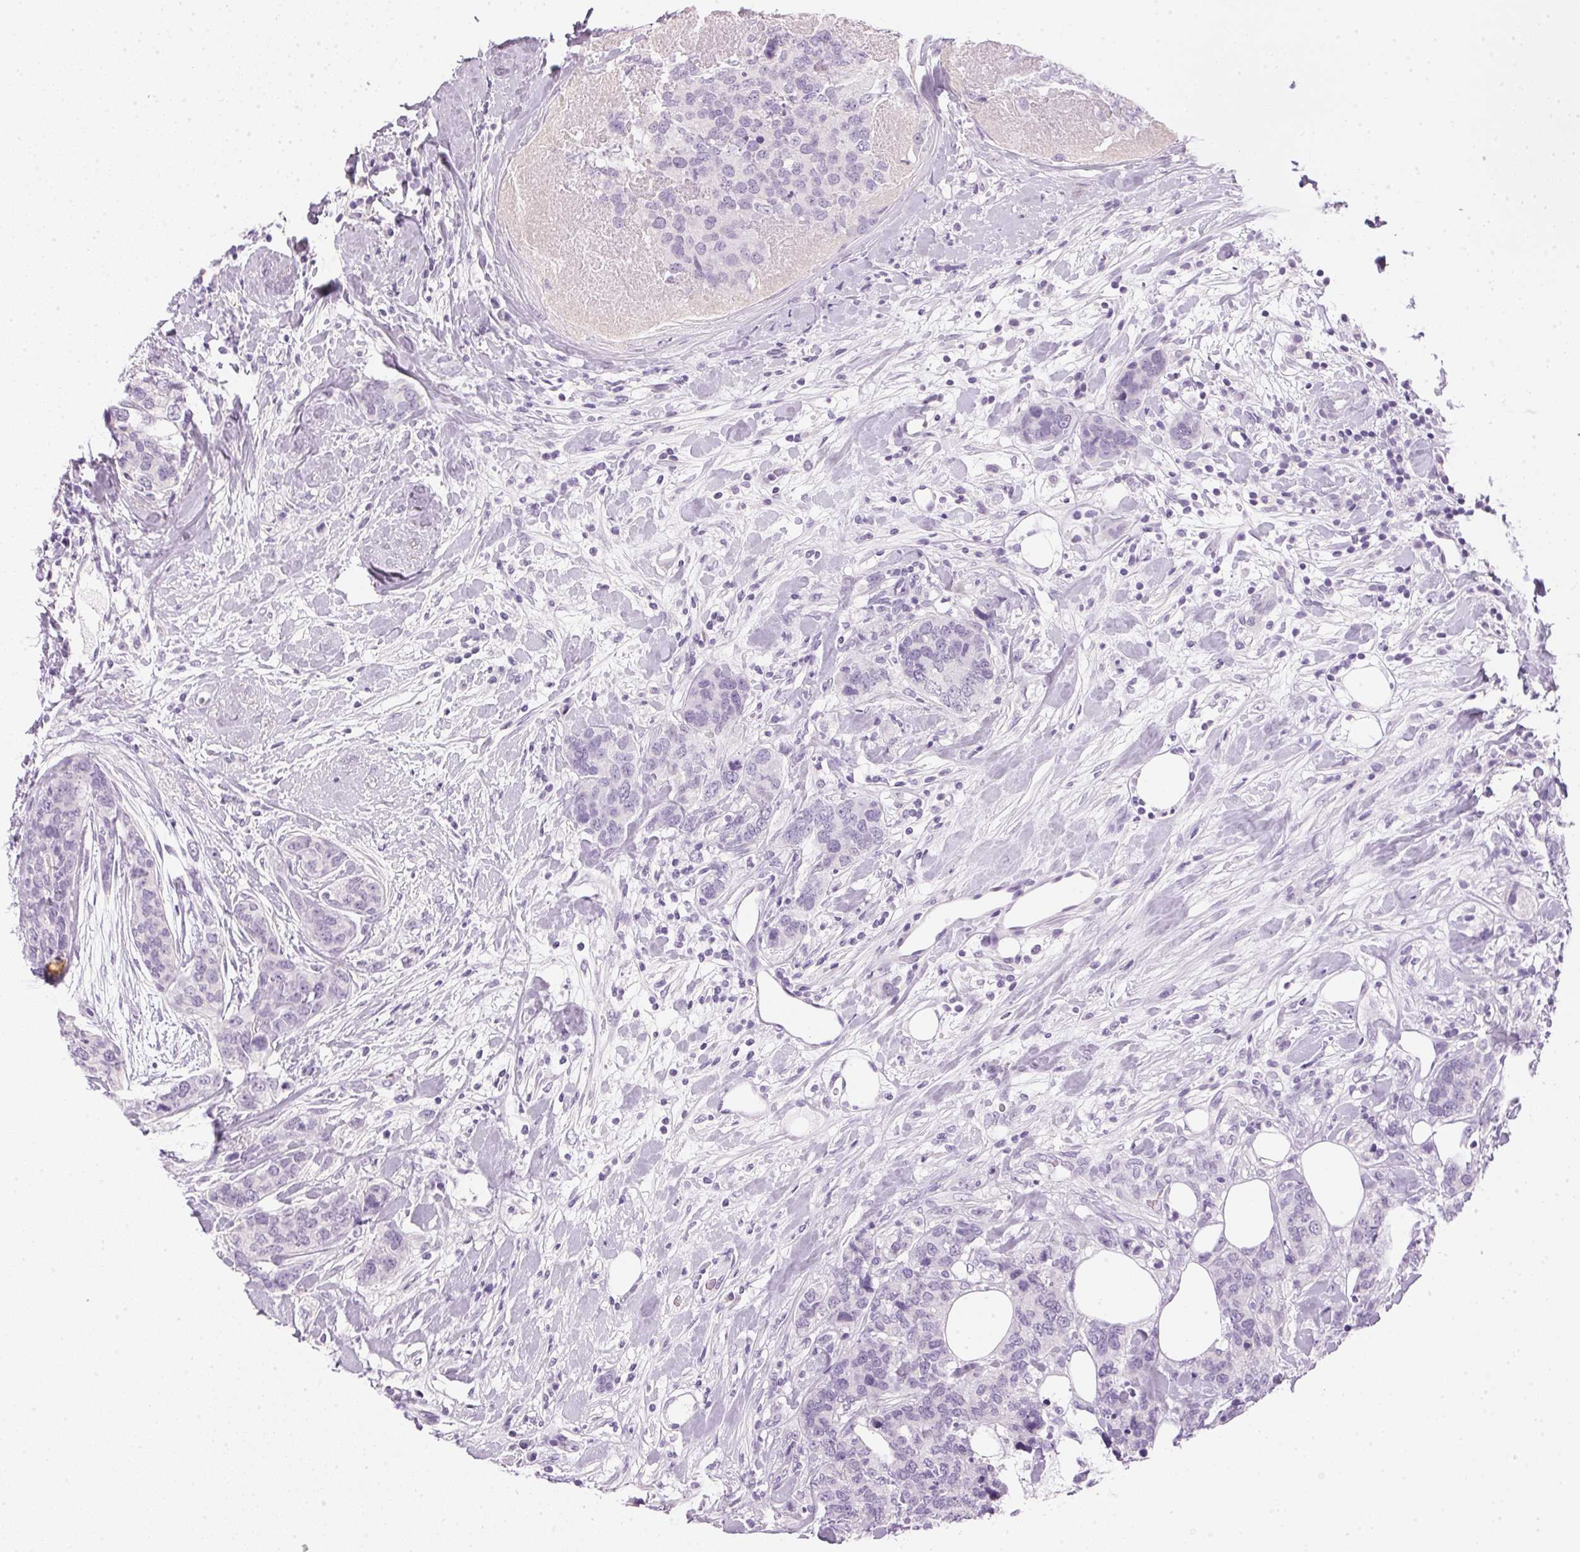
{"staining": {"intensity": "negative", "quantity": "none", "location": "none"}, "tissue": "breast cancer", "cell_type": "Tumor cells", "image_type": "cancer", "snomed": [{"axis": "morphology", "description": "Lobular carcinoma"}, {"axis": "topography", "description": "Breast"}], "caption": "Tumor cells show no significant staining in breast cancer (lobular carcinoma).", "gene": "IGFBP1", "patient": {"sex": "female", "age": 59}}